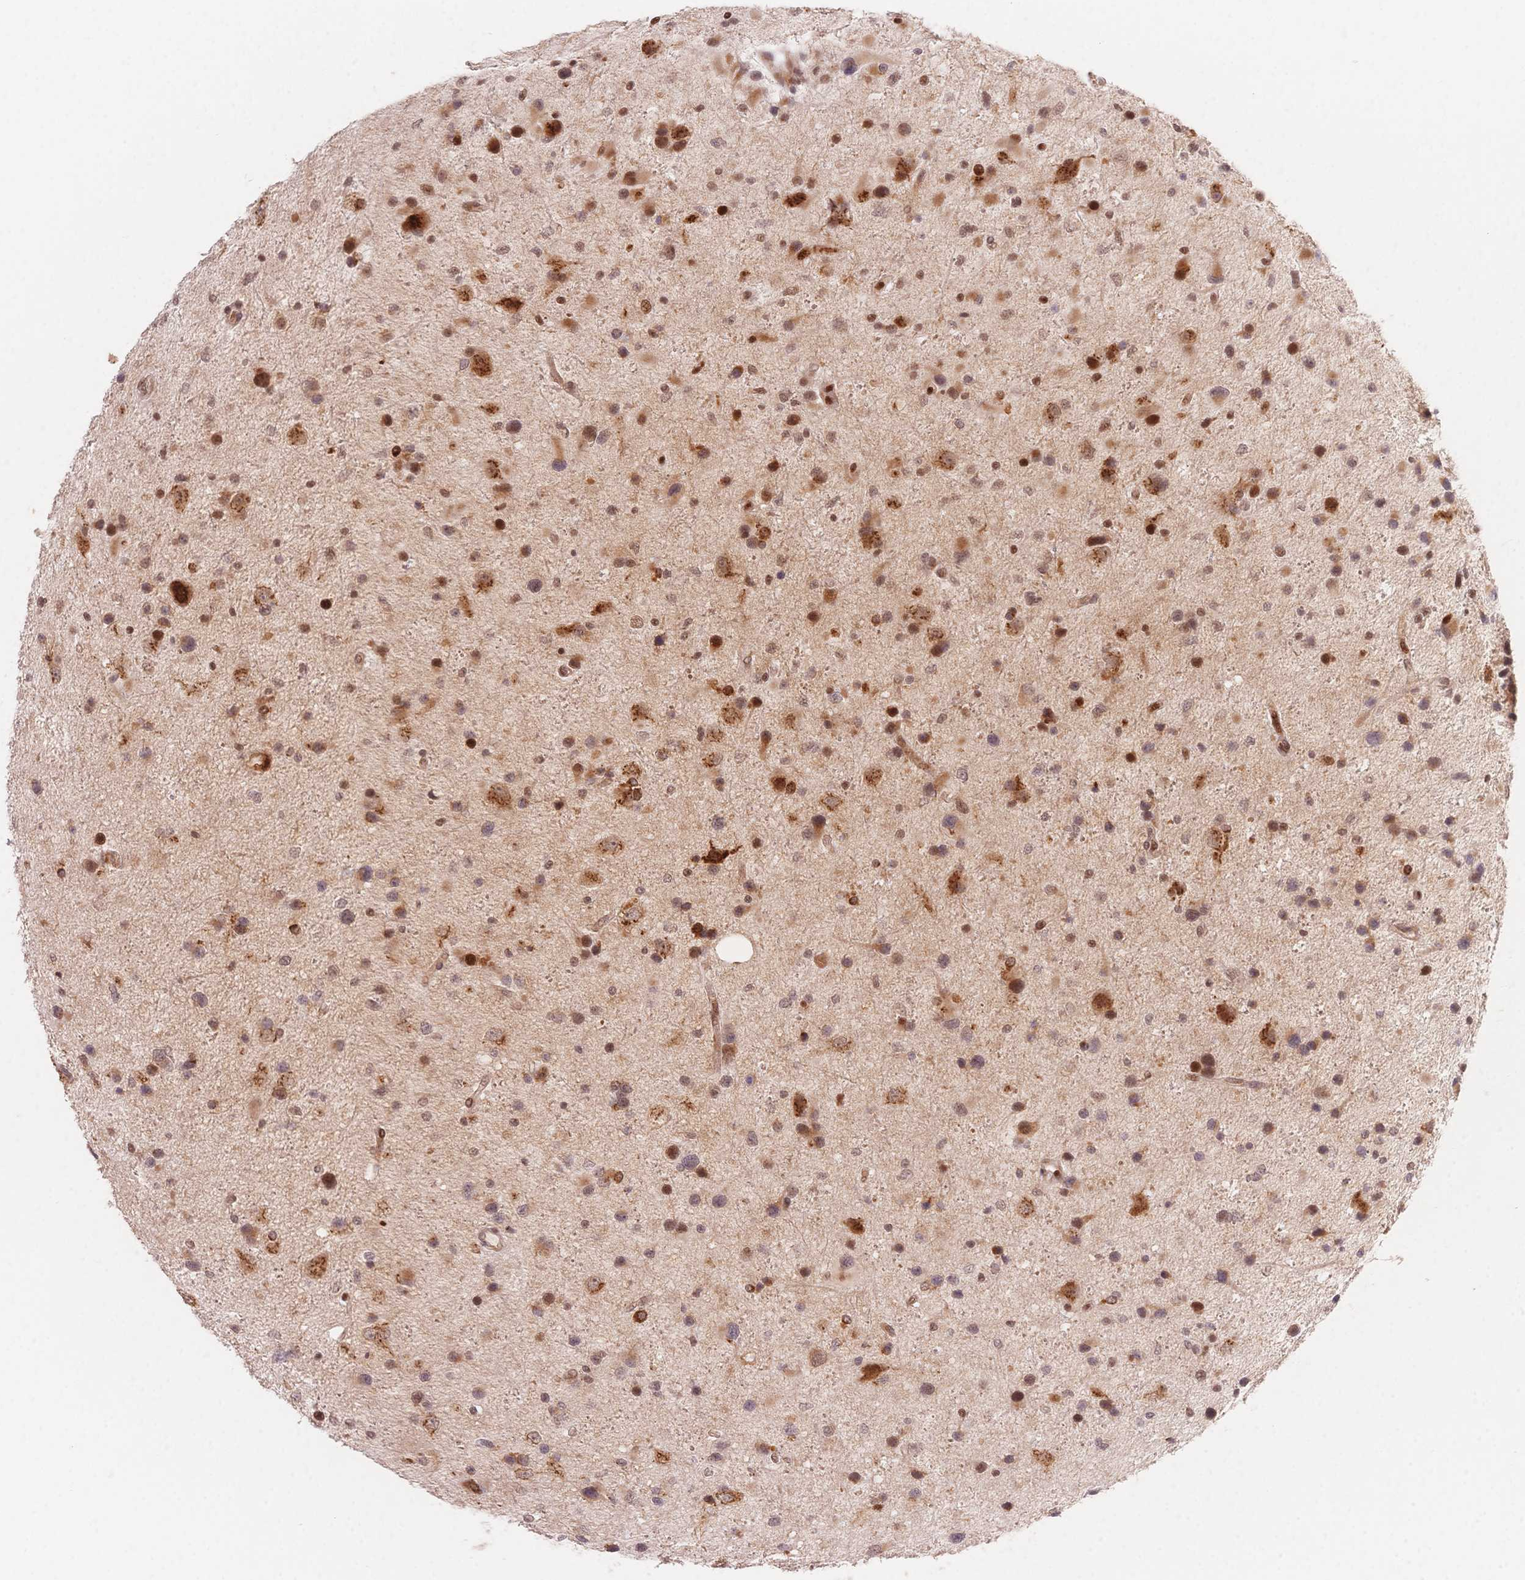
{"staining": {"intensity": "strong", "quantity": "25%-75%", "location": "cytoplasmic/membranous,nuclear"}, "tissue": "glioma", "cell_type": "Tumor cells", "image_type": "cancer", "snomed": [{"axis": "morphology", "description": "Glioma, malignant, Low grade"}, {"axis": "topography", "description": "Brain"}], "caption": "Glioma was stained to show a protein in brown. There is high levels of strong cytoplasmic/membranous and nuclear positivity in about 25%-75% of tumor cells.", "gene": "STK39", "patient": {"sex": "female", "age": 32}}